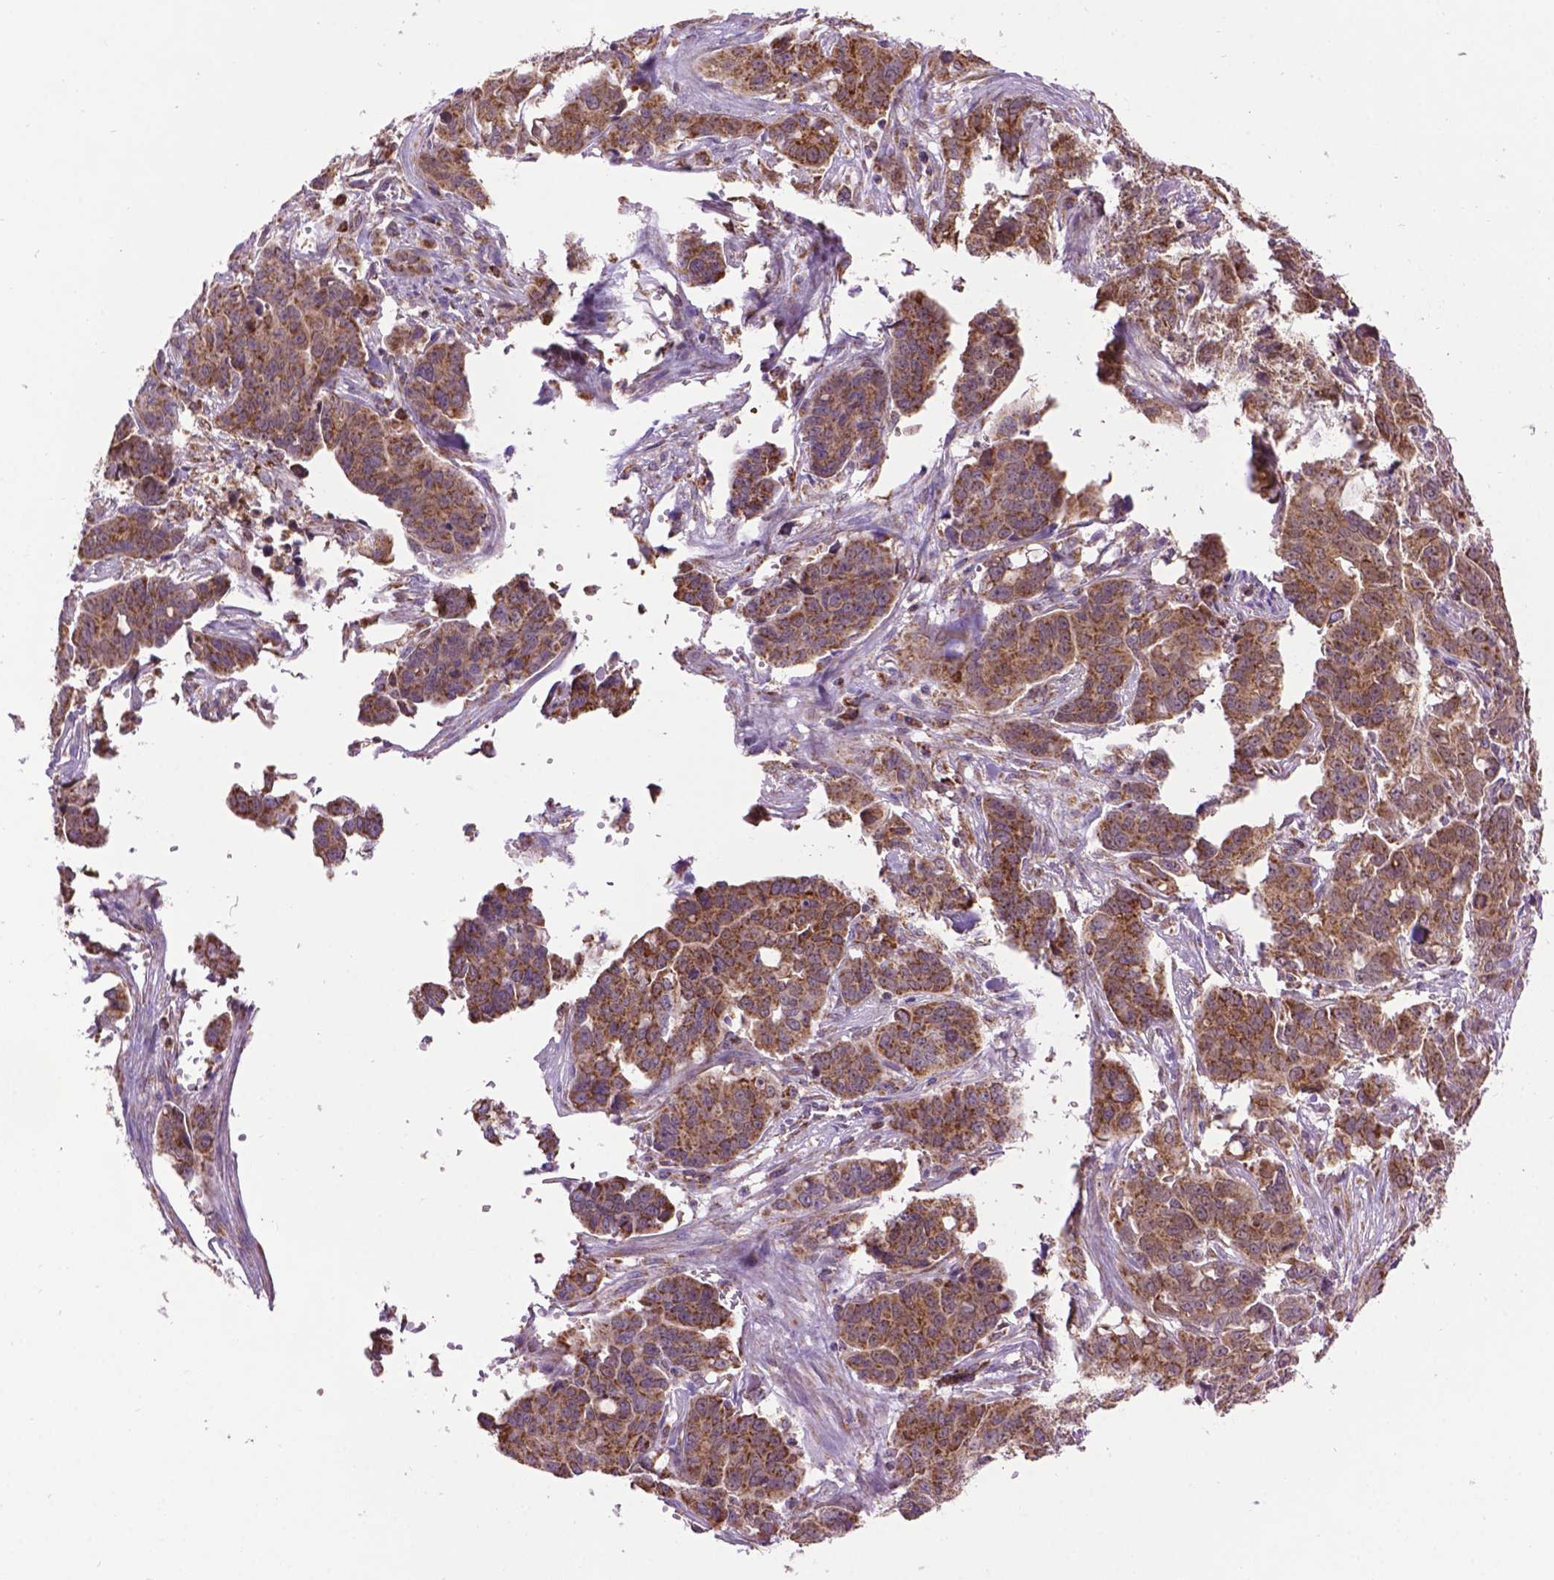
{"staining": {"intensity": "moderate", "quantity": ">75%", "location": "cytoplasmic/membranous"}, "tissue": "ovarian cancer", "cell_type": "Tumor cells", "image_type": "cancer", "snomed": [{"axis": "morphology", "description": "Carcinoma, endometroid"}, {"axis": "topography", "description": "Ovary"}], "caption": "Protein staining shows moderate cytoplasmic/membranous positivity in about >75% of tumor cells in ovarian cancer. (Stains: DAB (3,3'-diaminobenzidine) in brown, nuclei in blue, Microscopy: brightfield microscopy at high magnification).", "gene": "PYCR3", "patient": {"sex": "female", "age": 78}}